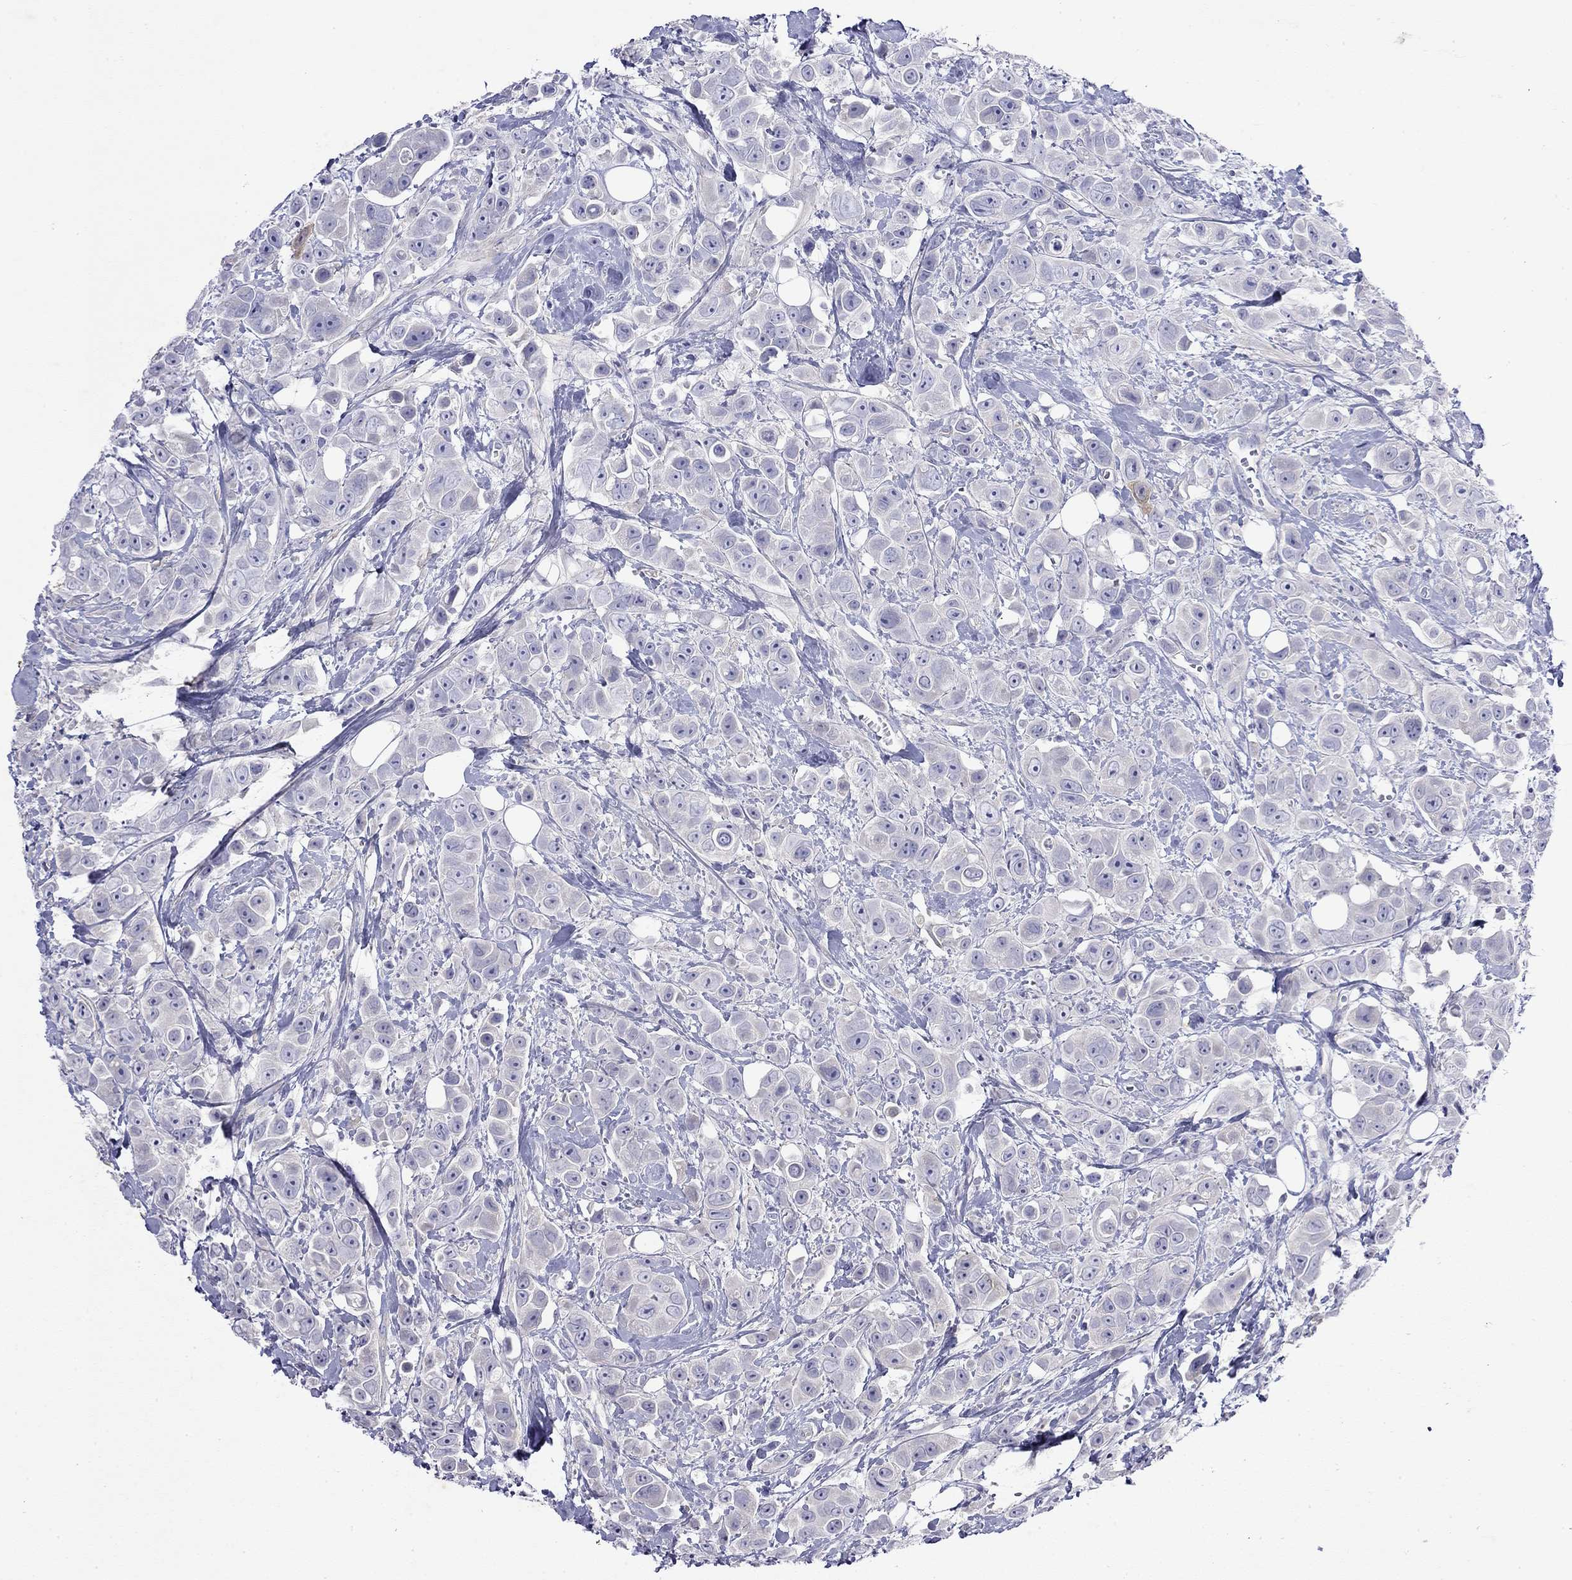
{"staining": {"intensity": "negative", "quantity": "none", "location": "none"}, "tissue": "breast cancer", "cell_type": "Tumor cells", "image_type": "cancer", "snomed": [{"axis": "morphology", "description": "Duct carcinoma"}, {"axis": "topography", "description": "Breast"}], "caption": "Intraductal carcinoma (breast) stained for a protein using immunohistochemistry (IHC) demonstrates no staining tumor cells.", "gene": "GNAT3", "patient": {"sex": "female", "age": 35}}